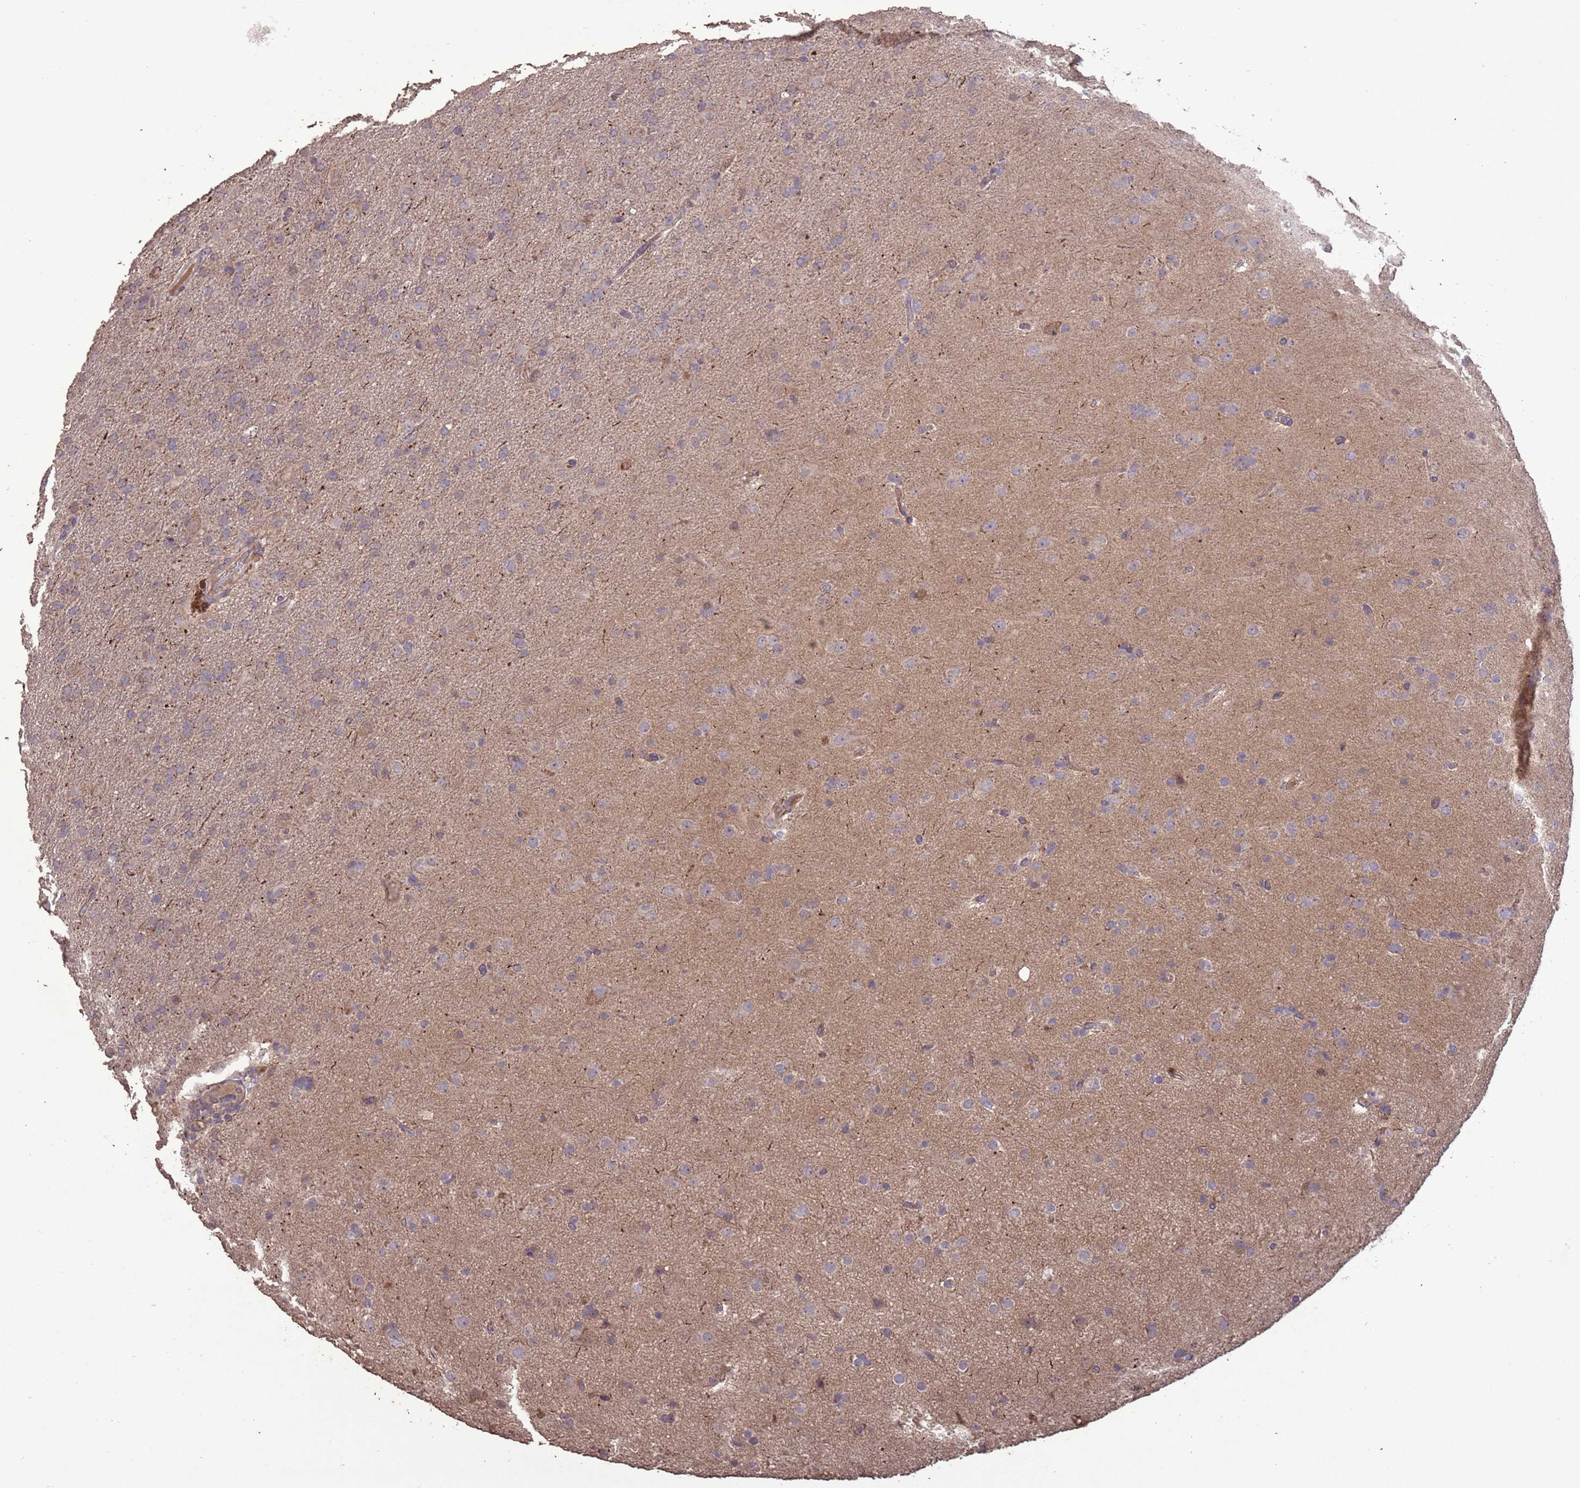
{"staining": {"intensity": "negative", "quantity": "none", "location": "none"}, "tissue": "glioma", "cell_type": "Tumor cells", "image_type": "cancer", "snomed": [{"axis": "morphology", "description": "Glioma, malignant, Low grade"}, {"axis": "topography", "description": "Brain"}], "caption": "Image shows no significant protein positivity in tumor cells of malignant glioma (low-grade).", "gene": "SLC9B2", "patient": {"sex": "male", "age": 65}}